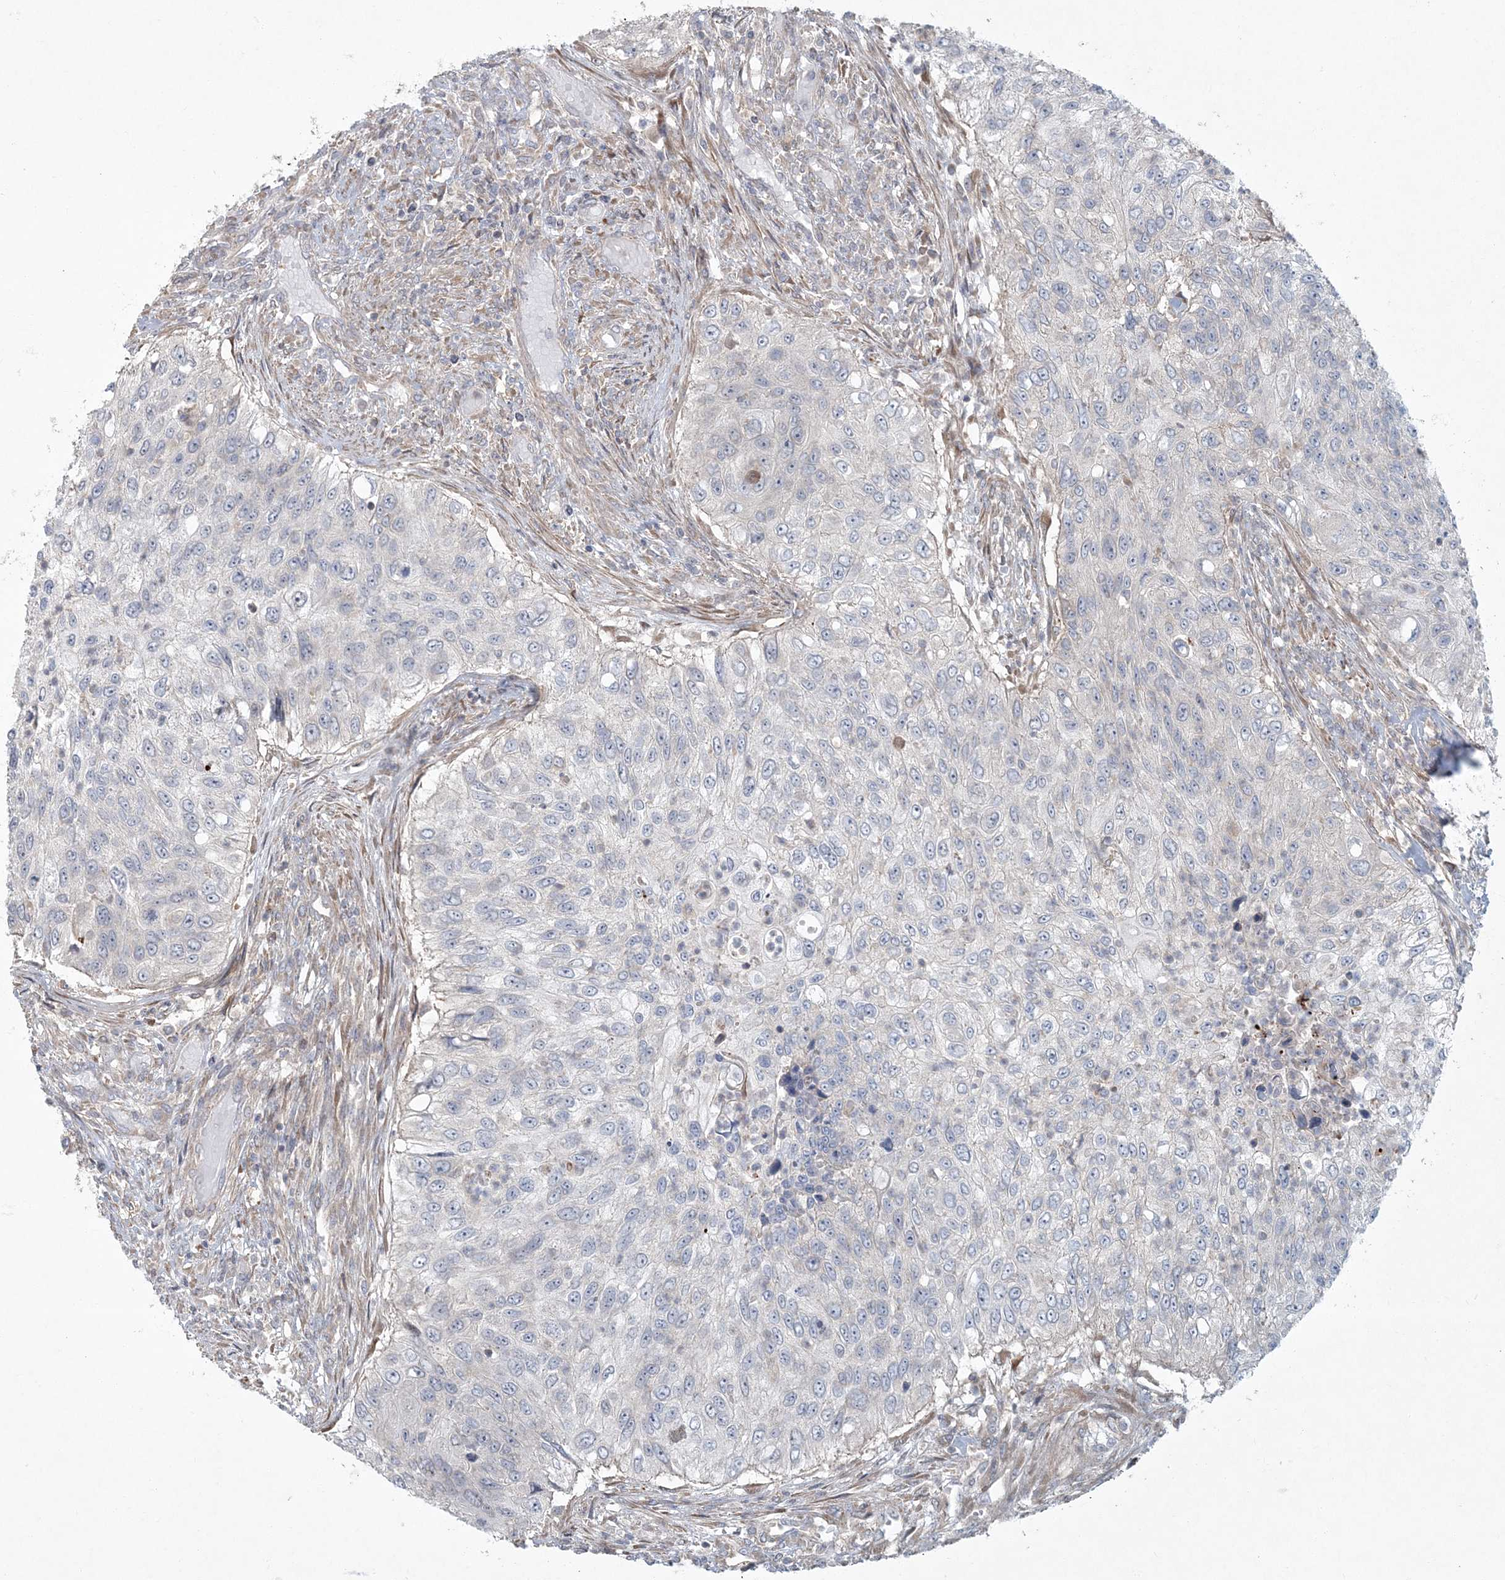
{"staining": {"intensity": "negative", "quantity": "none", "location": "none"}, "tissue": "urothelial cancer", "cell_type": "Tumor cells", "image_type": "cancer", "snomed": [{"axis": "morphology", "description": "Urothelial carcinoma, High grade"}, {"axis": "topography", "description": "Urinary bladder"}], "caption": "Urothelial cancer was stained to show a protein in brown. There is no significant expression in tumor cells. (Immunohistochemistry (ihc), brightfield microscopy, high magnification).", "gene": "ARHGEF38", "patient": {"sex": "female", "age": 60}}